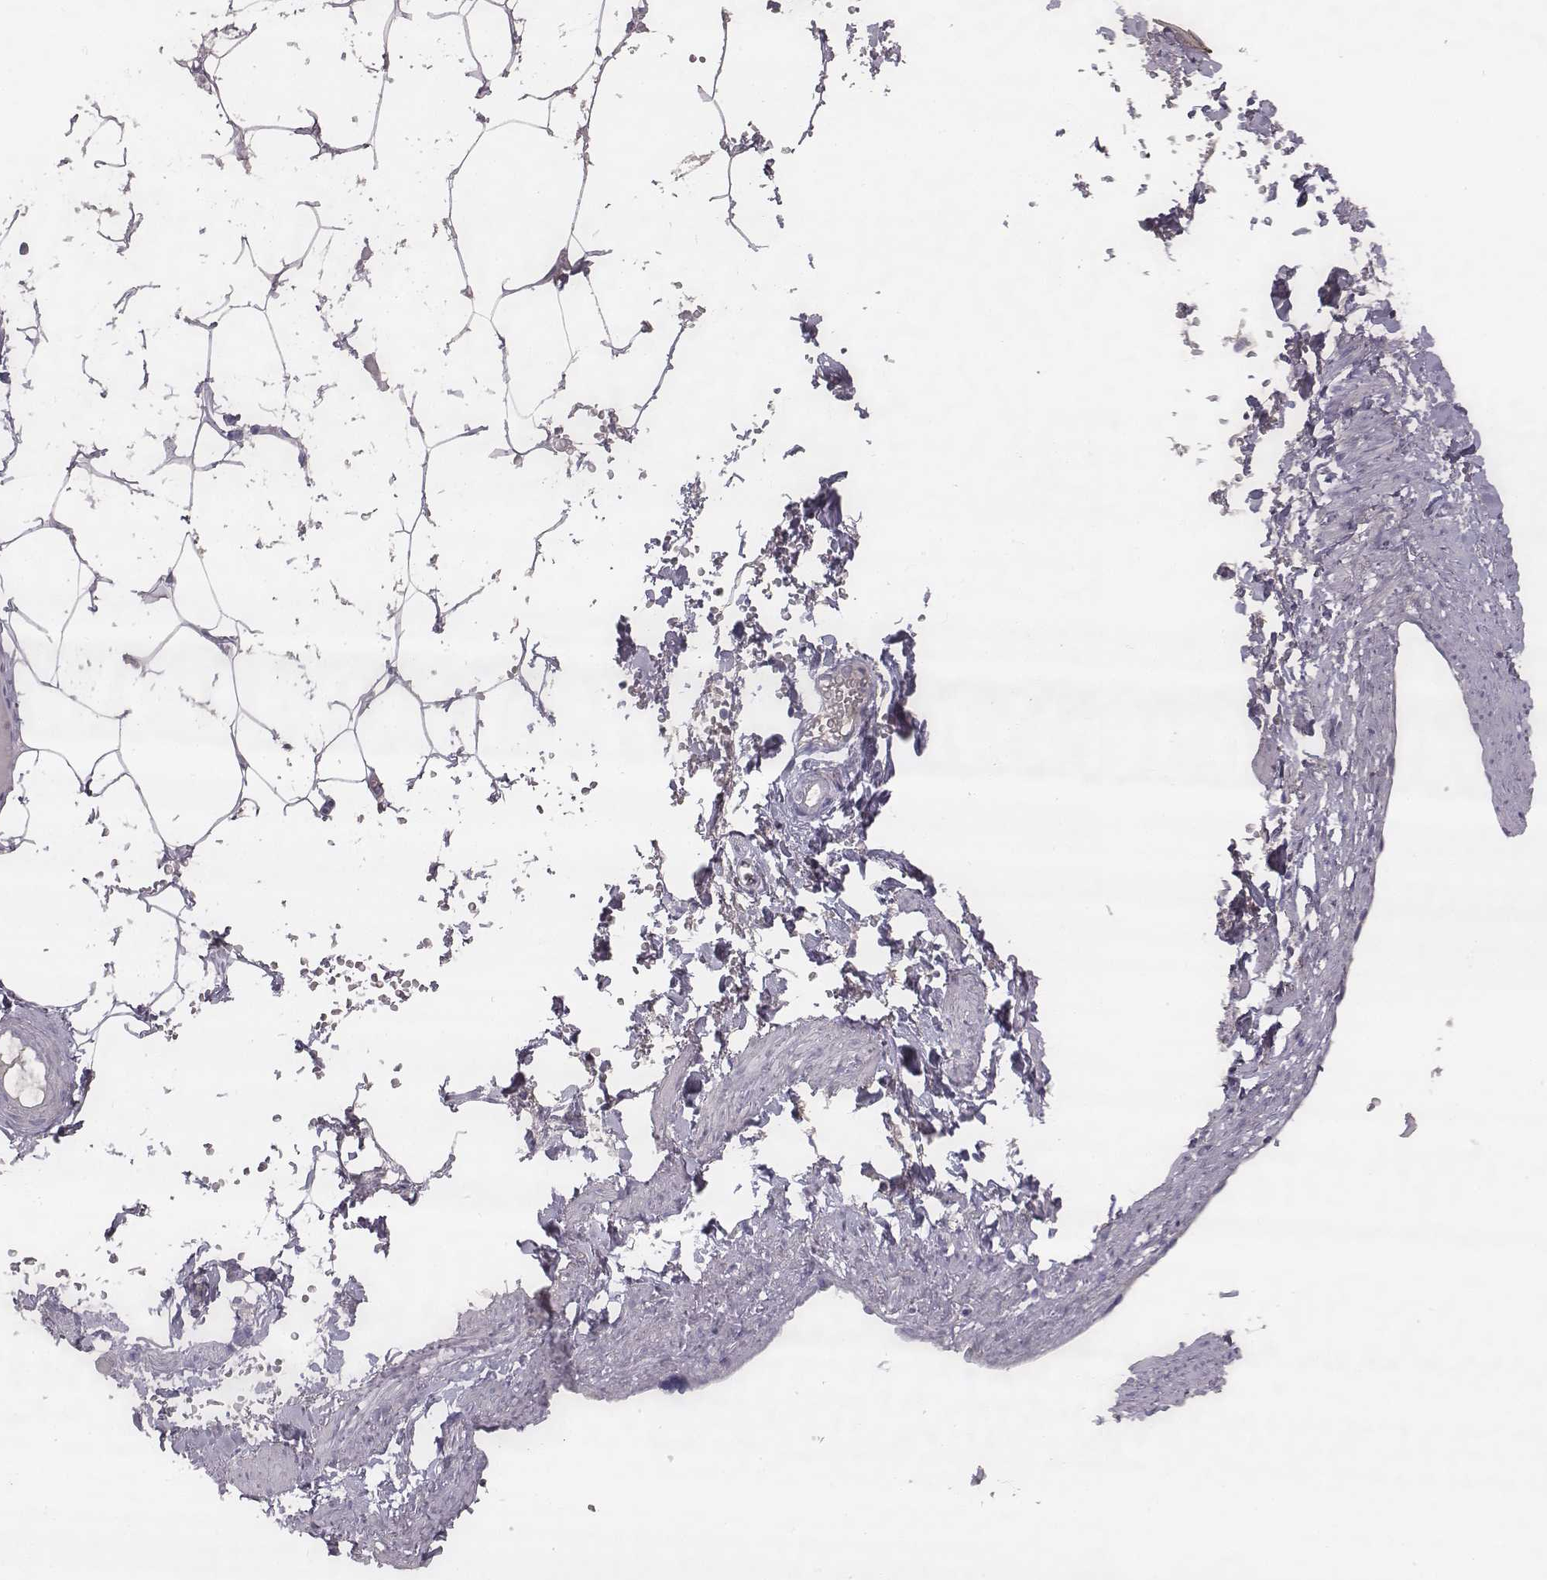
{"staining": {"intensity": "negative", "quantity": "none", "location": "none"}, "tissue": "adipose tissue", "cell_type": "Adipocytes", "image_type": "normal", "snomed": [{"axis": "morphology", "description": "Normal tissue, NOS"}, {"axis": "topography", "description": "Prostate"}, {"axis": "topography", "description": "Peripheral nerve tissue"}], "caption": "Immunohistochemical staining of benign adipose tissue displays no significant positivity in adipocytes.", "gene": "TLX3", "patient": {"sex": "male", "age": 55}}